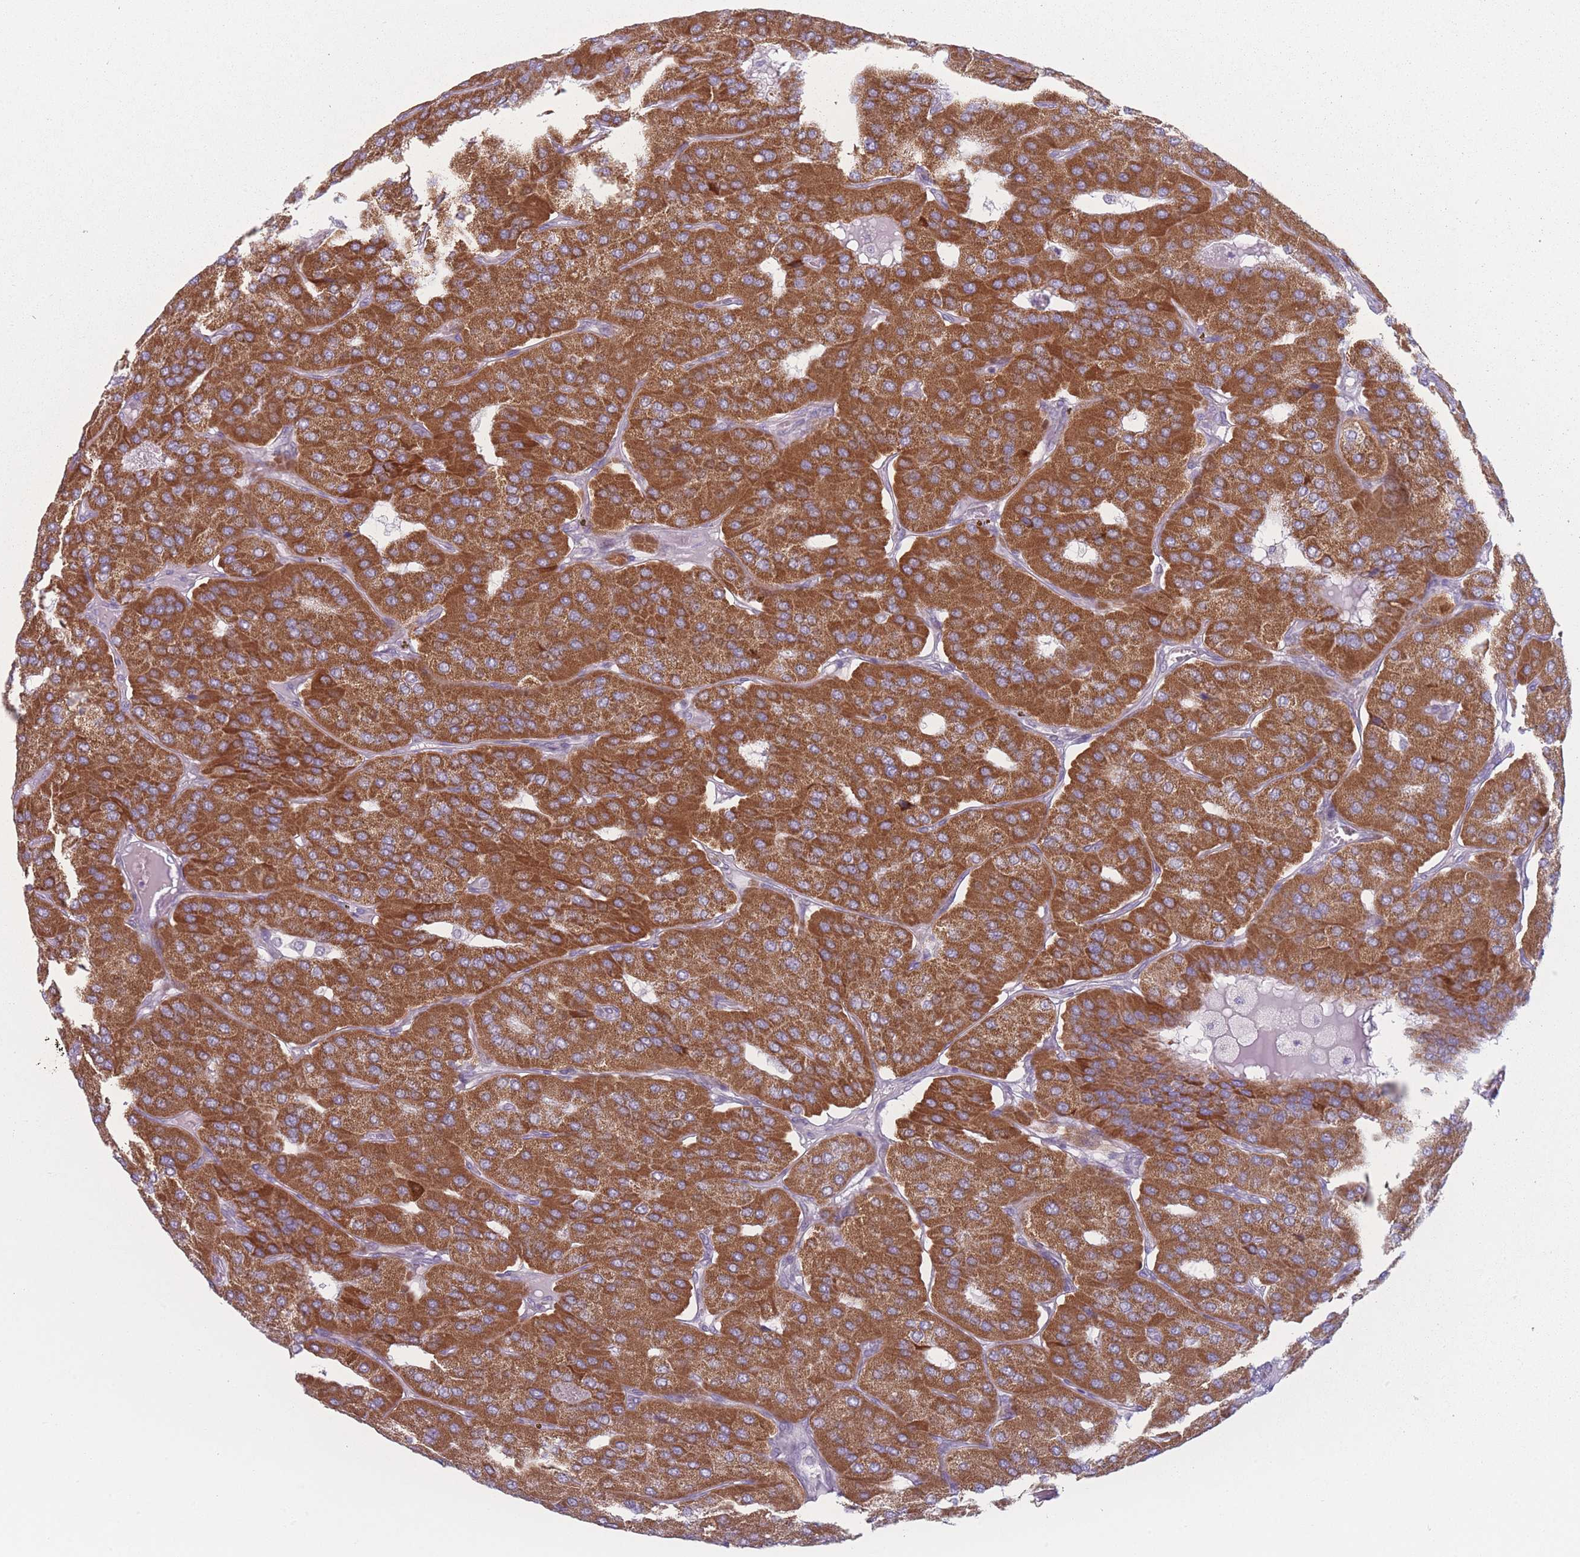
{"staining": {"intensity": "strong", "quantity": ">75%", "location": "cytoplasmic/membranous"}, "tissue": "parathyroid gland", "cell_type": "Glandular cells", "image_type": "normal", "snomed": [{"axis": "morphology", "description": "Normal tissue, NOS"}, {"axis": "morphology", "description": "Adenoma, NOS"}, {"axis": "topography", "description": "Parathyroid gland"}], "caption": "A high-resolution image shows immunohistochemistry staining of normal parathyroid gland, which shows strong cytoplasmic/membranous expression in about >75% of glandular cells.", "gene": "DCHS1", "patient": {"sex": "female", "age": 86}}